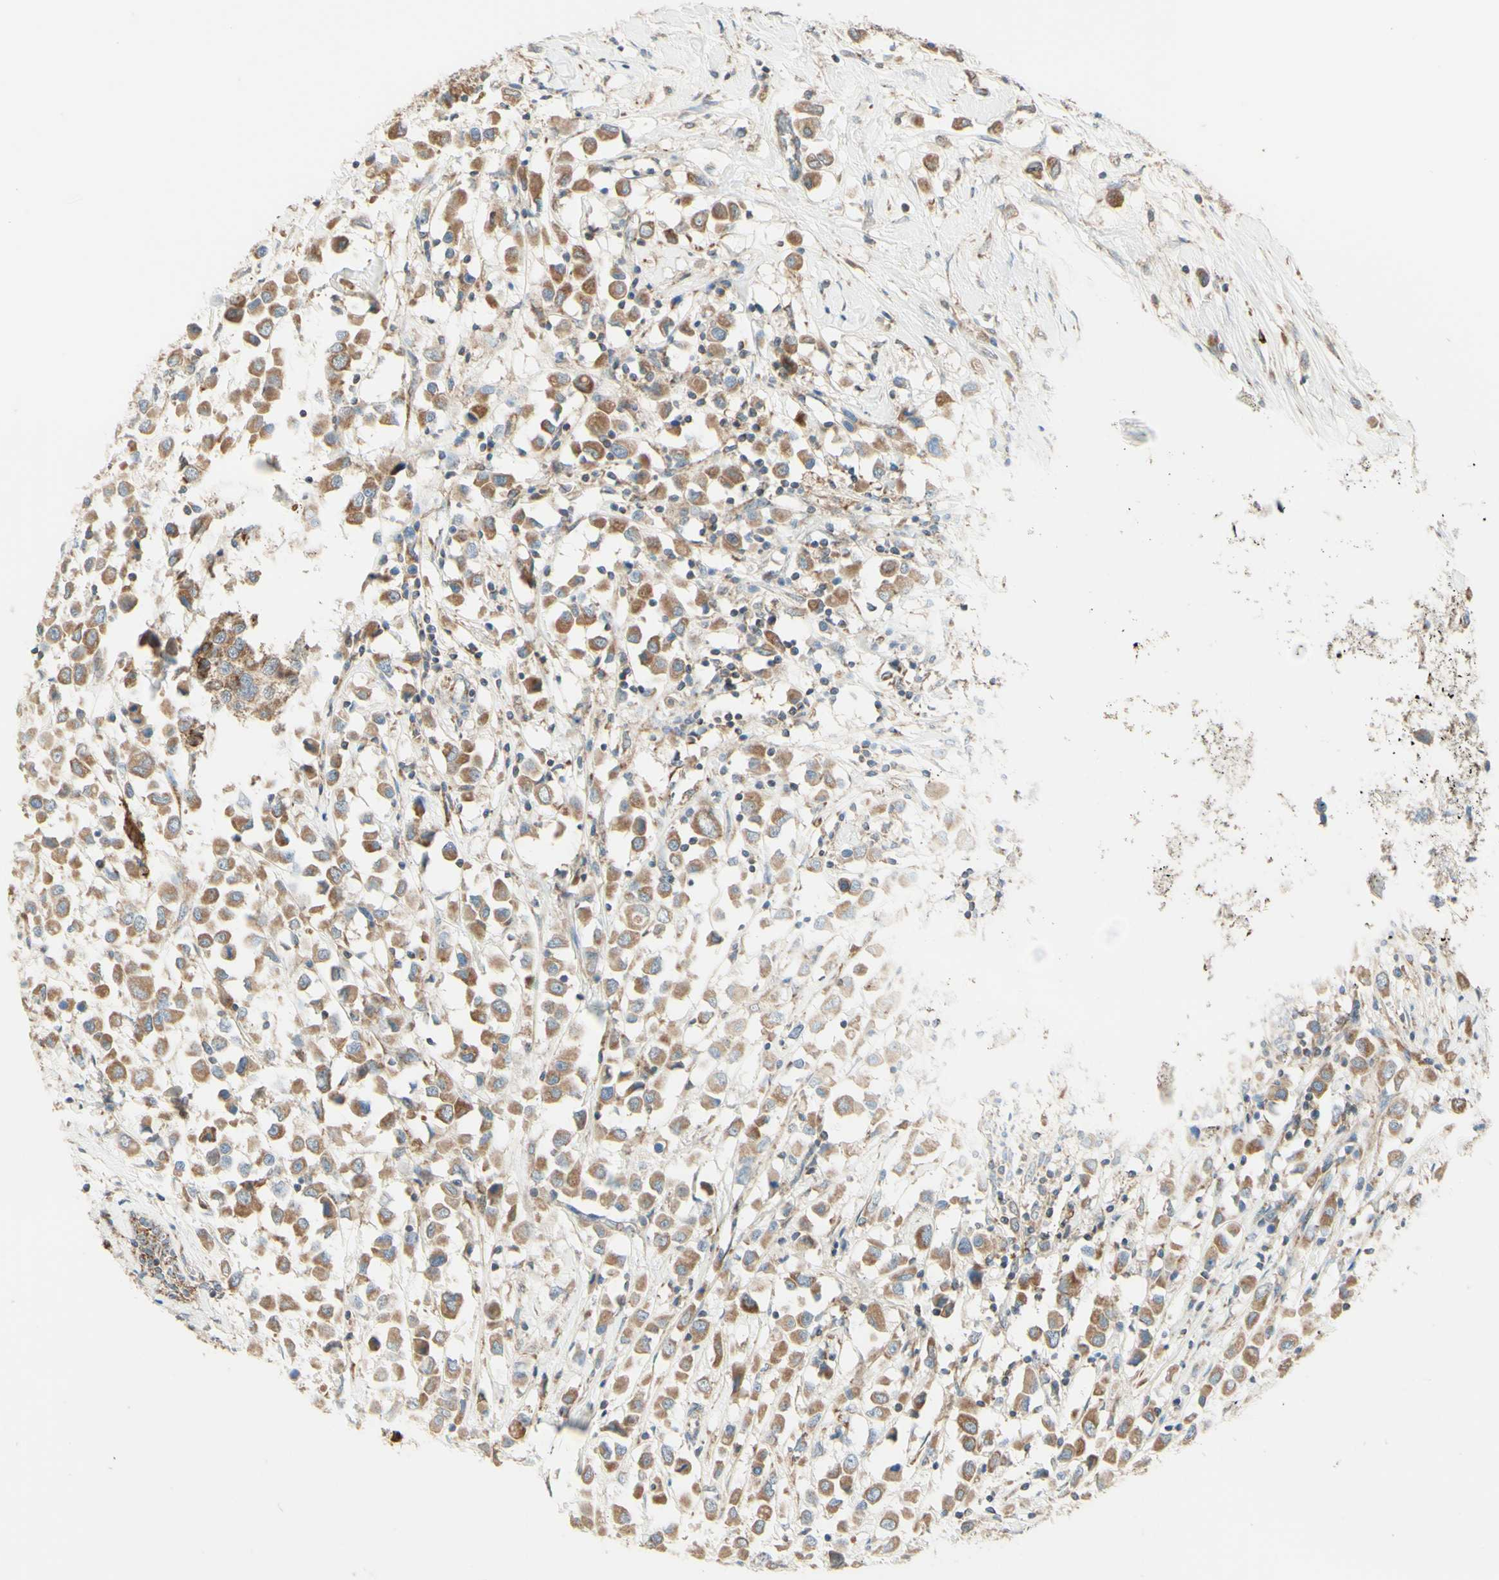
{"staining": {"intensity": "moderate", "quantity": ">75%", "location": "cytoplasmic/membranous"}, "tissue": "breast cancer", "cell_type": "Tumor cells", "image_type": "cancer", "snomed": [{"axis": "morphology", "description": "Duct carcinoma"}, {"axis": "topography", "description": "Breast"}], "caption": "Breast cancer stained for a protein (brown) displays moderate cytoplasmic/membranous positive staining in about >75% of tumor cells.", "gene": "ARMC10", "patient": {"sex": "female", "age": 61}}